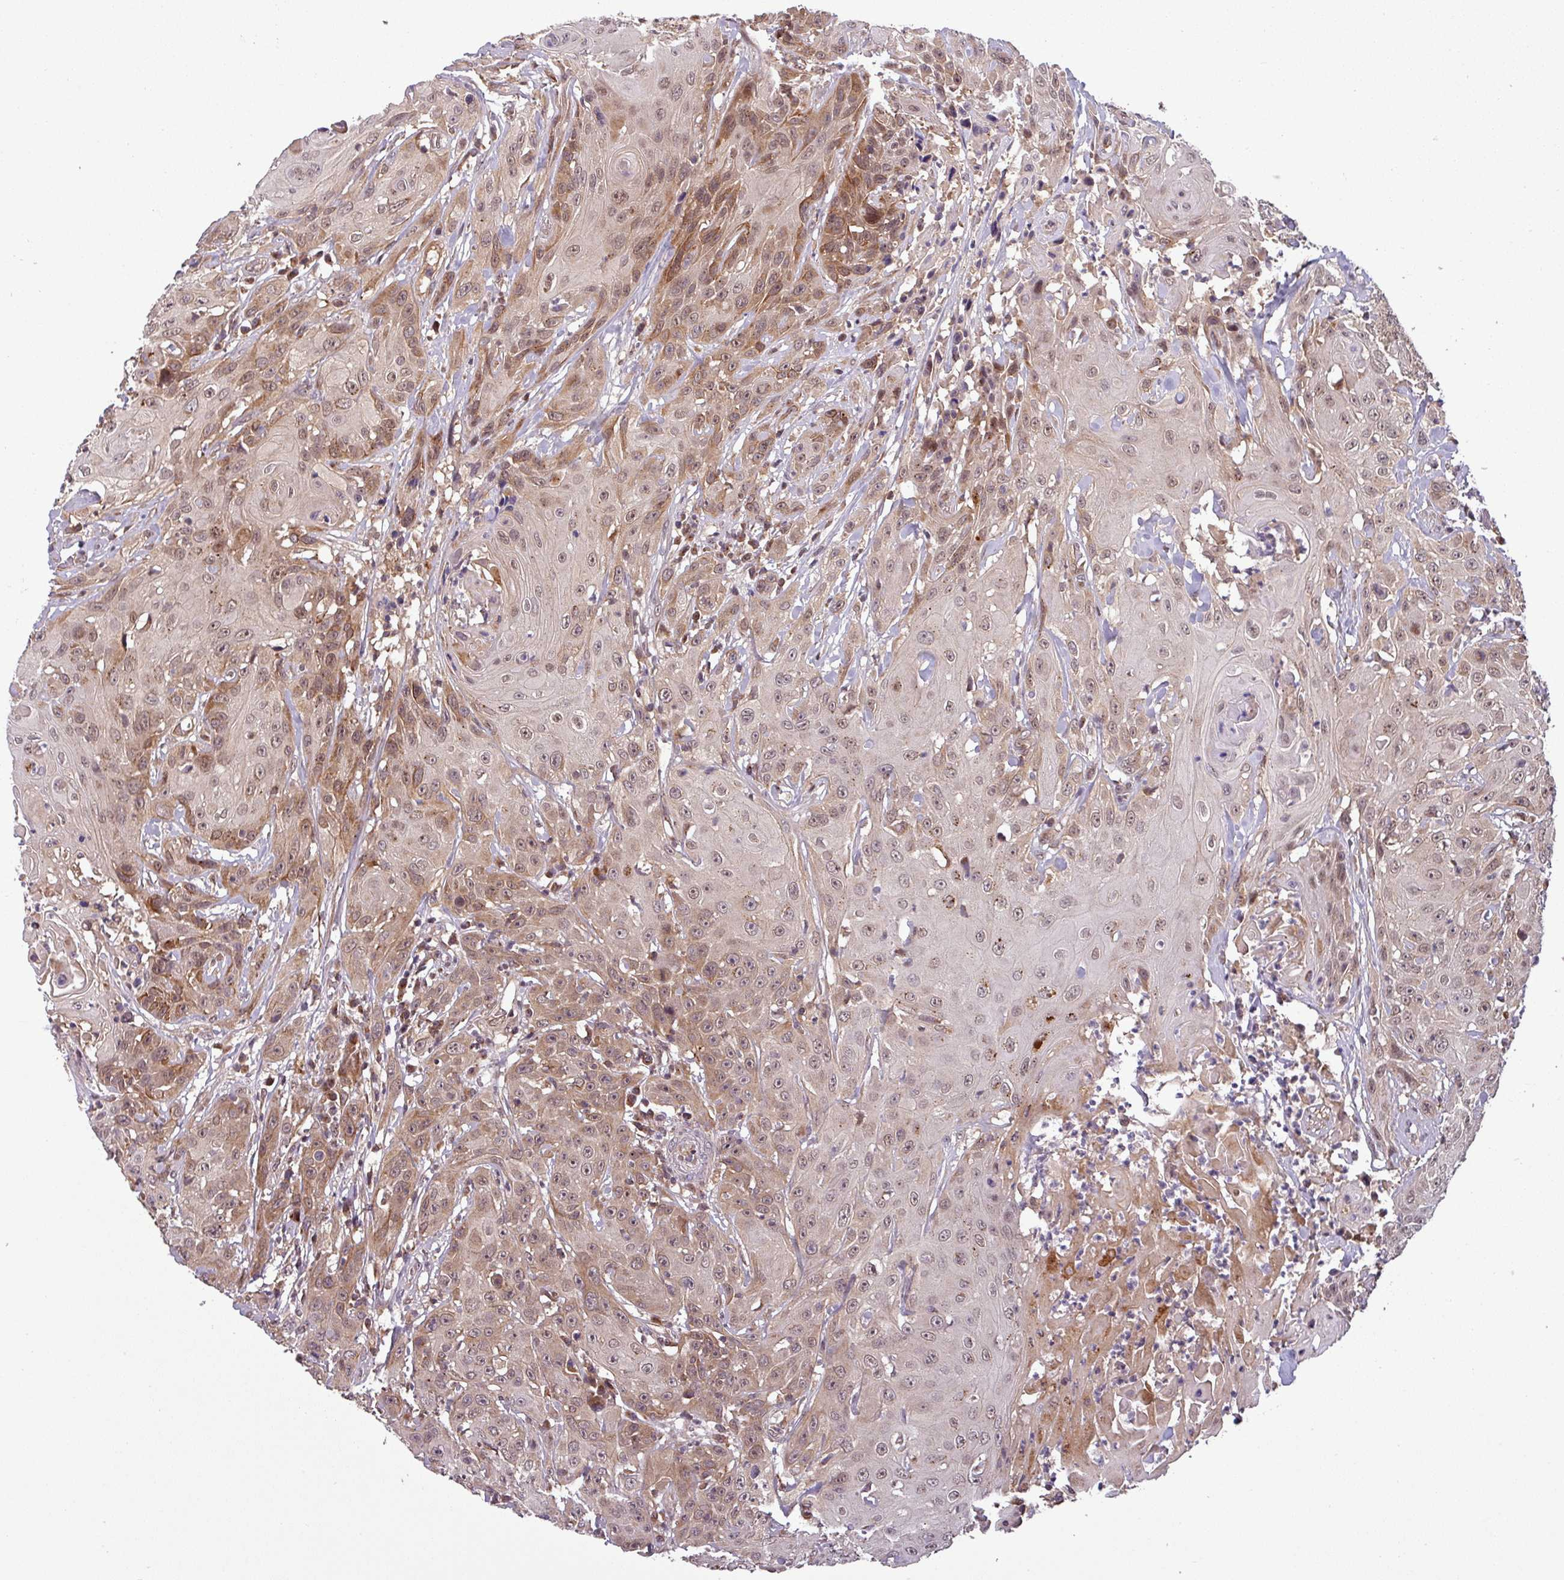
{"staining": {"intensity": "moderate", "quantity": ">75%", "location": "cytoplasmic/membranous,nuclear"}, "tissue": "head and neck cancer", "cell_type": "Tumor cells", "image_type": "cancer", "snomed": [{"axis": "morphology", "description": "Squamous cell carcinoma, NOS"}, {"axis": "topography", "description": "Skin"}, {"axis": "topography", "description": "Head-Neck"}], "caption": "The histopathology image demonstrates staining of head and neck squamous cell carcinoma, revealing moderate cytoplasmic/membranous and nuclear protein positivity (brown color) within tumor cells.", "gene": "PUS1", "patient": {"sex": "male", "age": 80}}